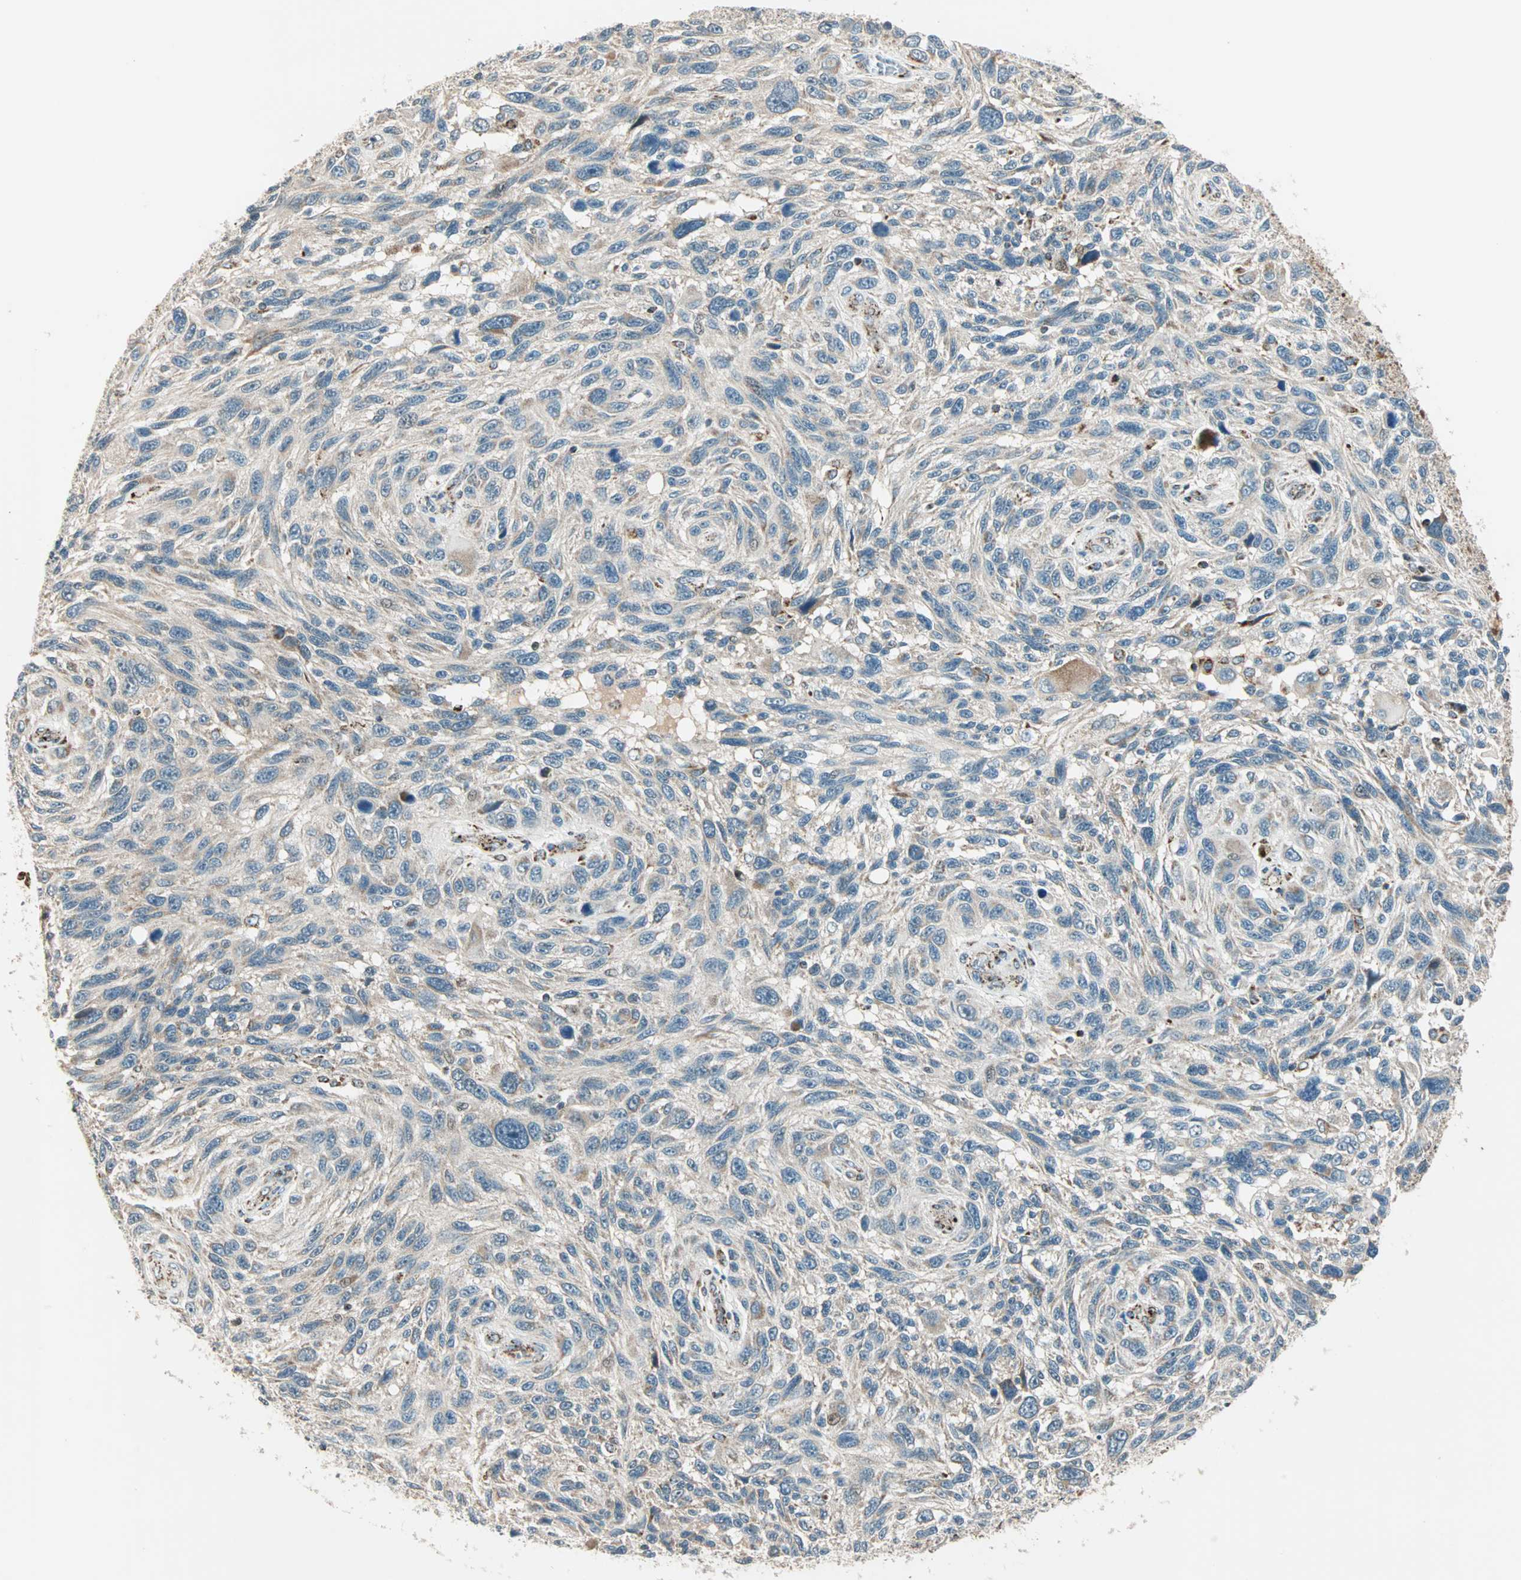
{"staining": {"intensity": "weak", "quantity": "<25%", "location": "cytoplasmic/membranous"}, "tissue": "melanoma", "cell_type": "Tumor cells", "image_type": "cancer", "snomed": [{"axis": "morphology", "description": "Malignant melanoma, NOS"}, {"axis": "topography", "description": "Skin"}], "caption": "This is a histopathology image of IHC staining of malignant melanoma, which shows no positivity in tumor cells.", "gene": "SPRY4", "patient": {"sex": "male", "age": 53}}